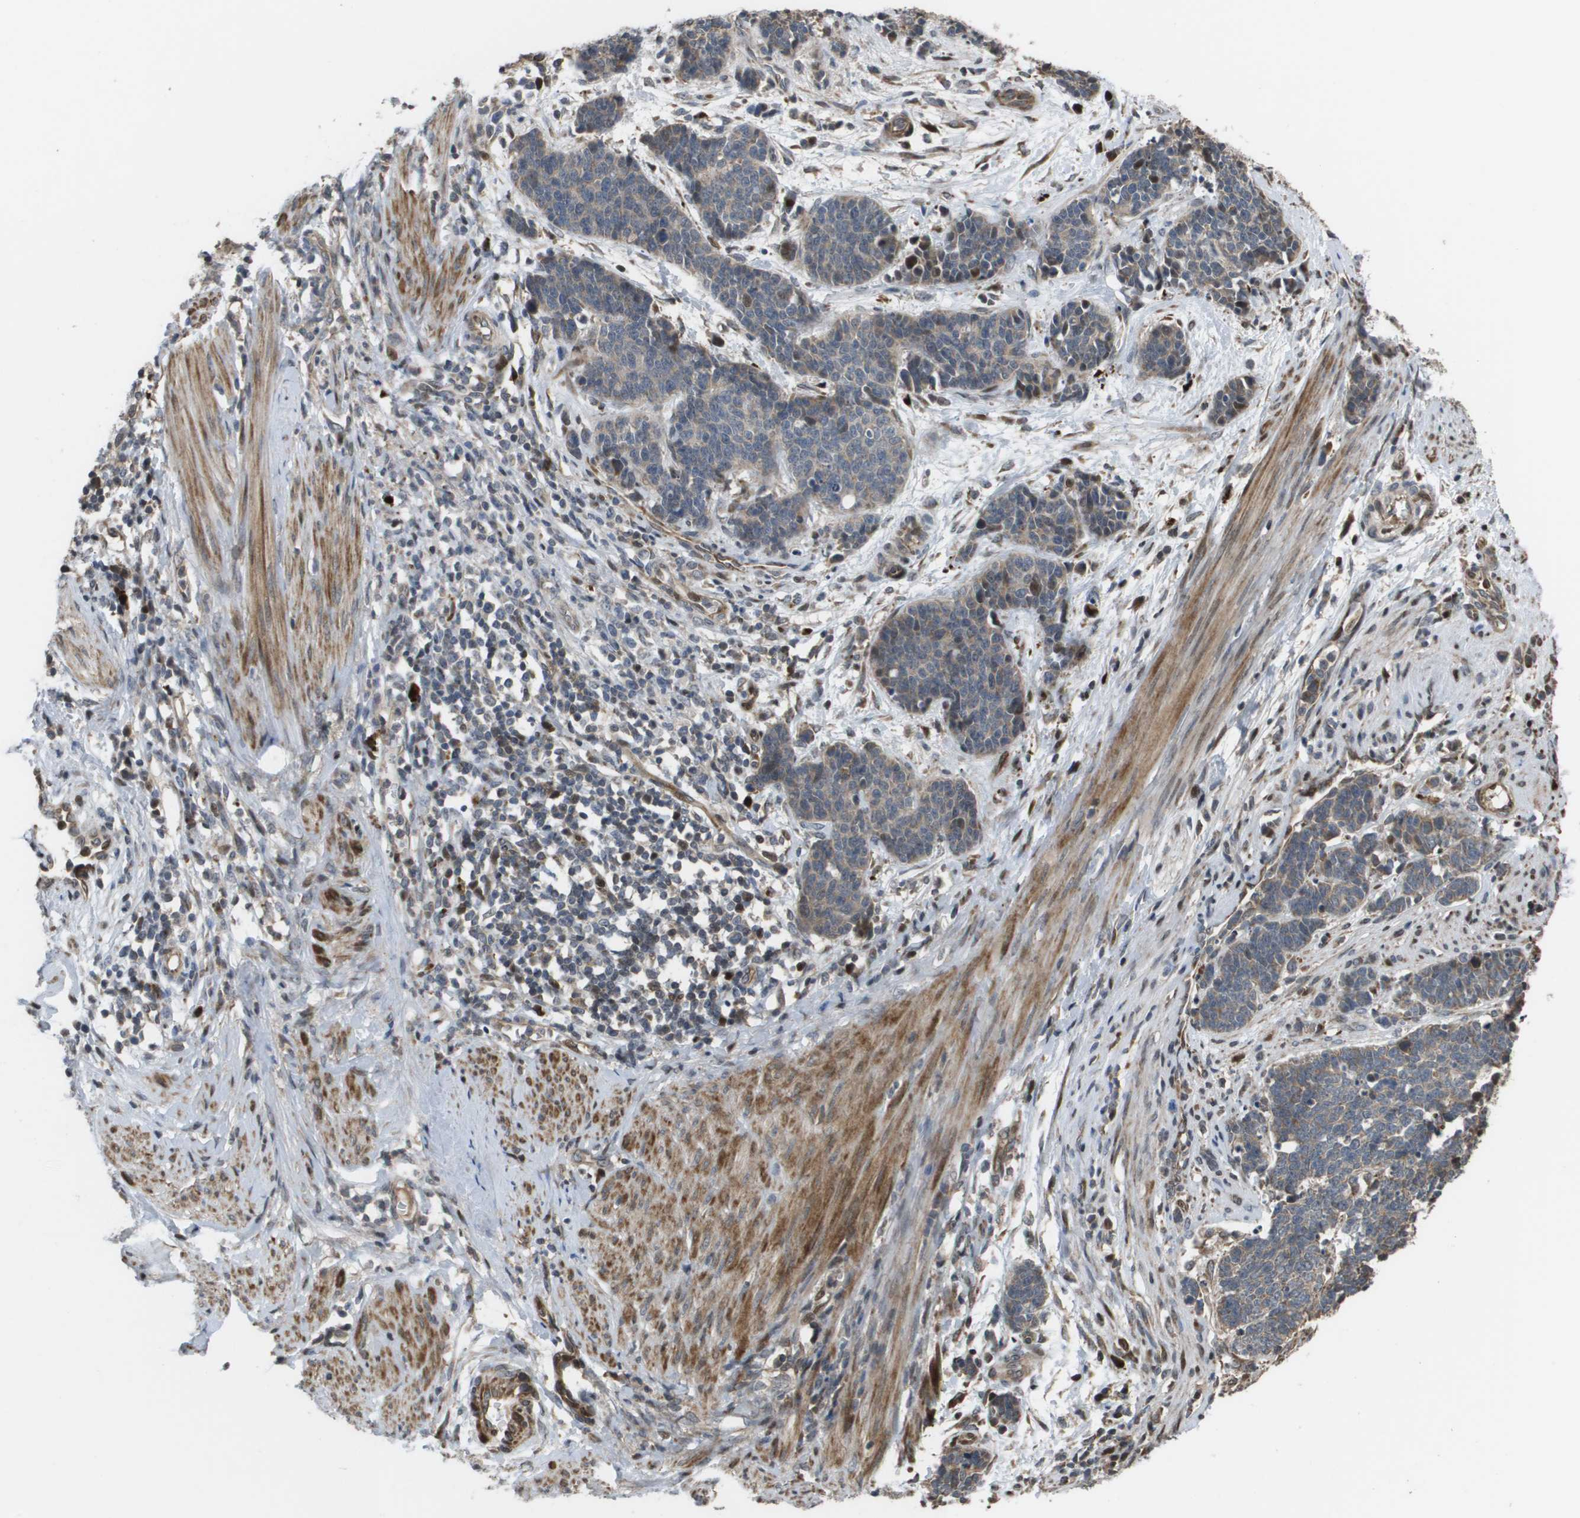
{"staining": {"intensity": "strong", "quantity": "<25%", "location": "nuclear"}, "tissue": "cervical cancer", "cell_type": "Tumor cells", "image_type": "cancer", "snomed": [{"axis": "morphology", "description": "Squamous cell carcinoma, NOS"}, {"axis": "topography", "description": "Cervix"}], "caption": "A brown stain labels strong nuclear positivity of a protein in human cervical cancer (squamous cell carcinoma) tumor cells.", "gene": "AXIN2", "patient": {"sex": "female", "age": 35}}